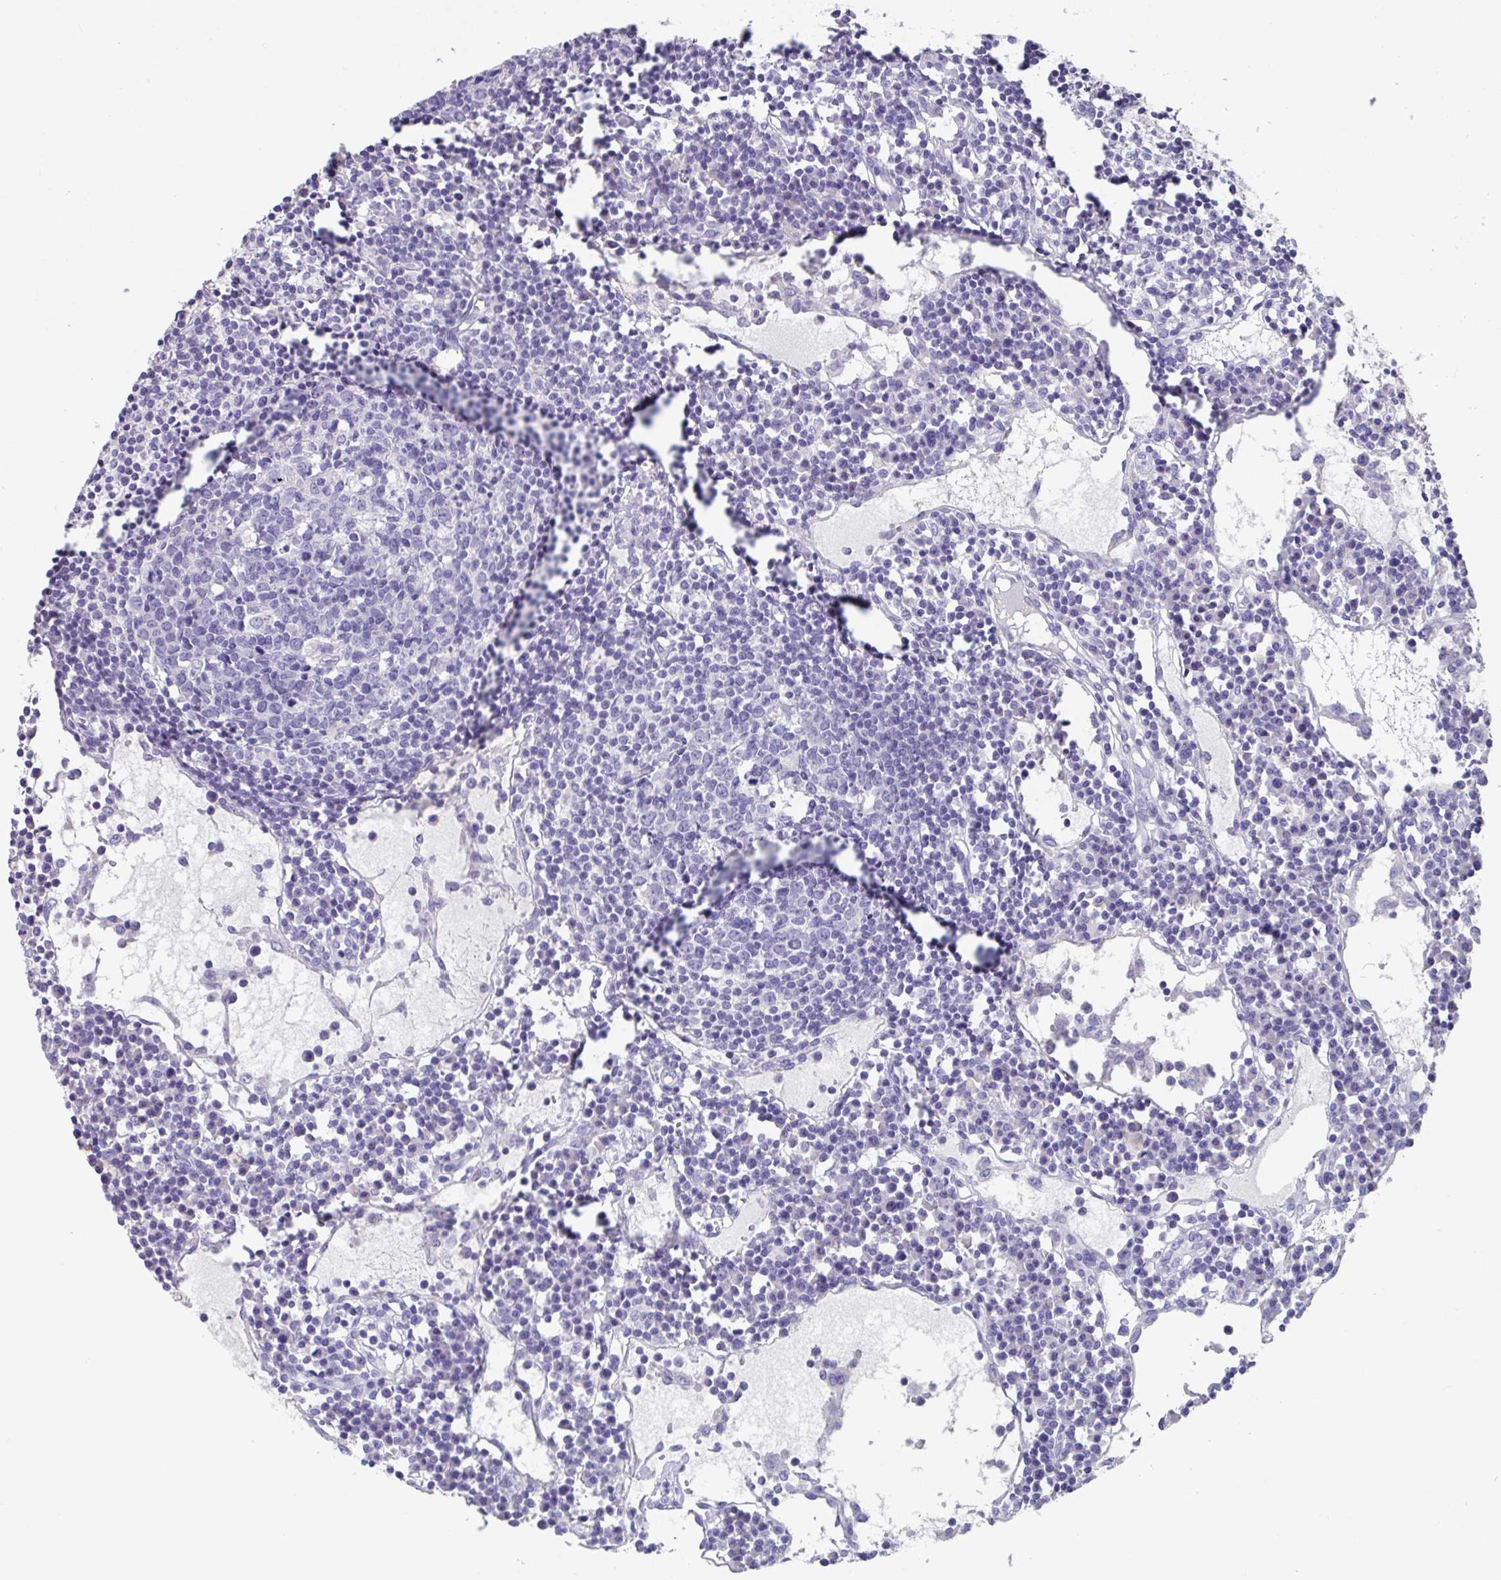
{"staining": {"intensity": "negative", "quantity": "none", "location": "none"}, "tissue": "lymph node", "cell_type": "Germinal center cells", "image_type": "normal", "snomed": [{"axis": "morphology", "description": "Normal tissue, NOS"}, {"axis": "topography", "description": "Lymph node"}], "caption": "Unremarkable lymph node was stained to show a protein in brown. There is no significant positivity in germinal center cells.", "gene": "SLC44A4", "patient": {"sex": "female", "age": 78}}